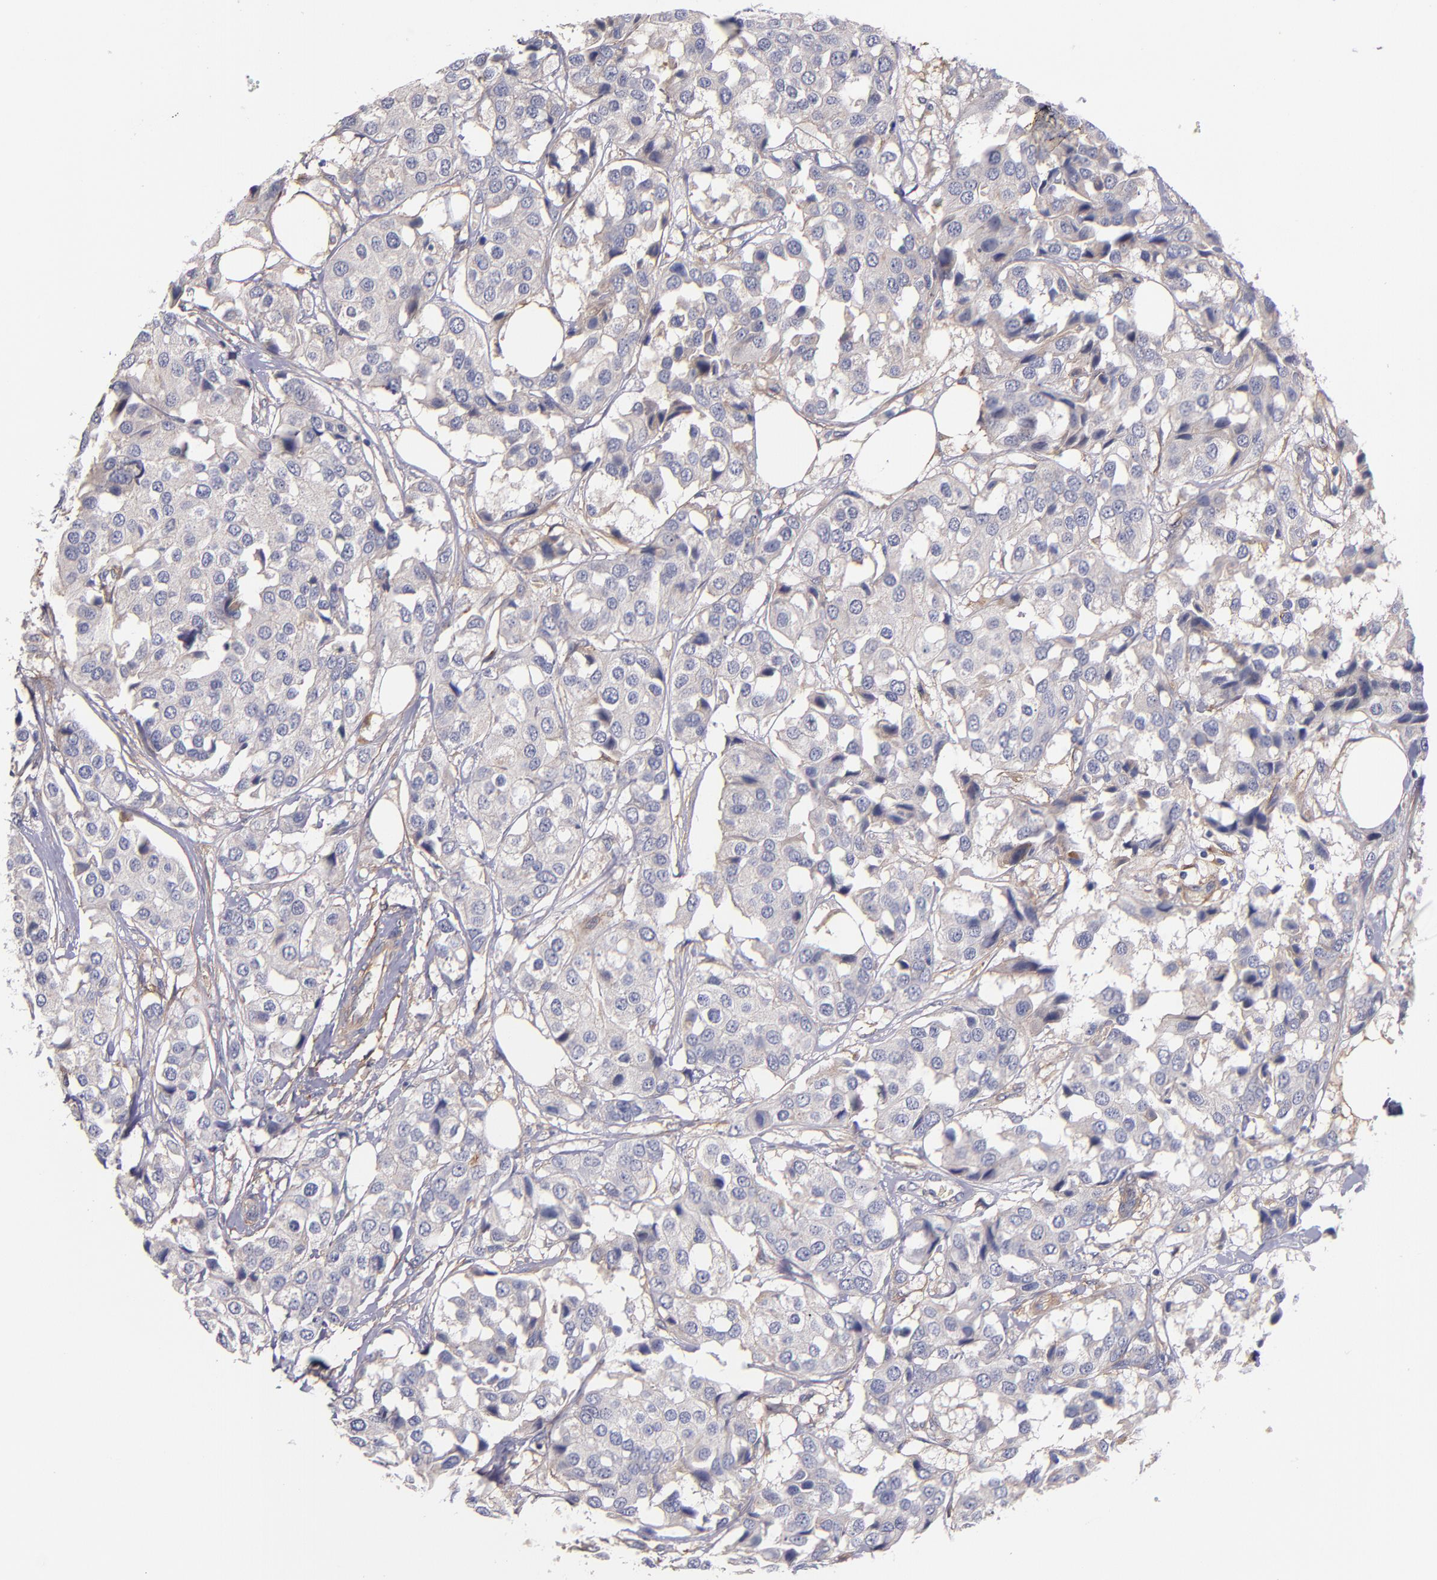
{"staining": {"intensity": "negative", "quantity": "none", "location": "none"}, "tissue": "breast cancer", "cell_type": "Tumor cells", "image_type": "cancer", "snomed": [{"axis": "morphology", "description": "Duct carcinoma"}, {"axis": "topography", "description": "Breast"}], "caption": "Breast cancer stained for a protein using immunohistochemistry displays no positivity tumor cells.", "gene": "PLSCR4", "patient": {"sex": "female", "age": 80}}